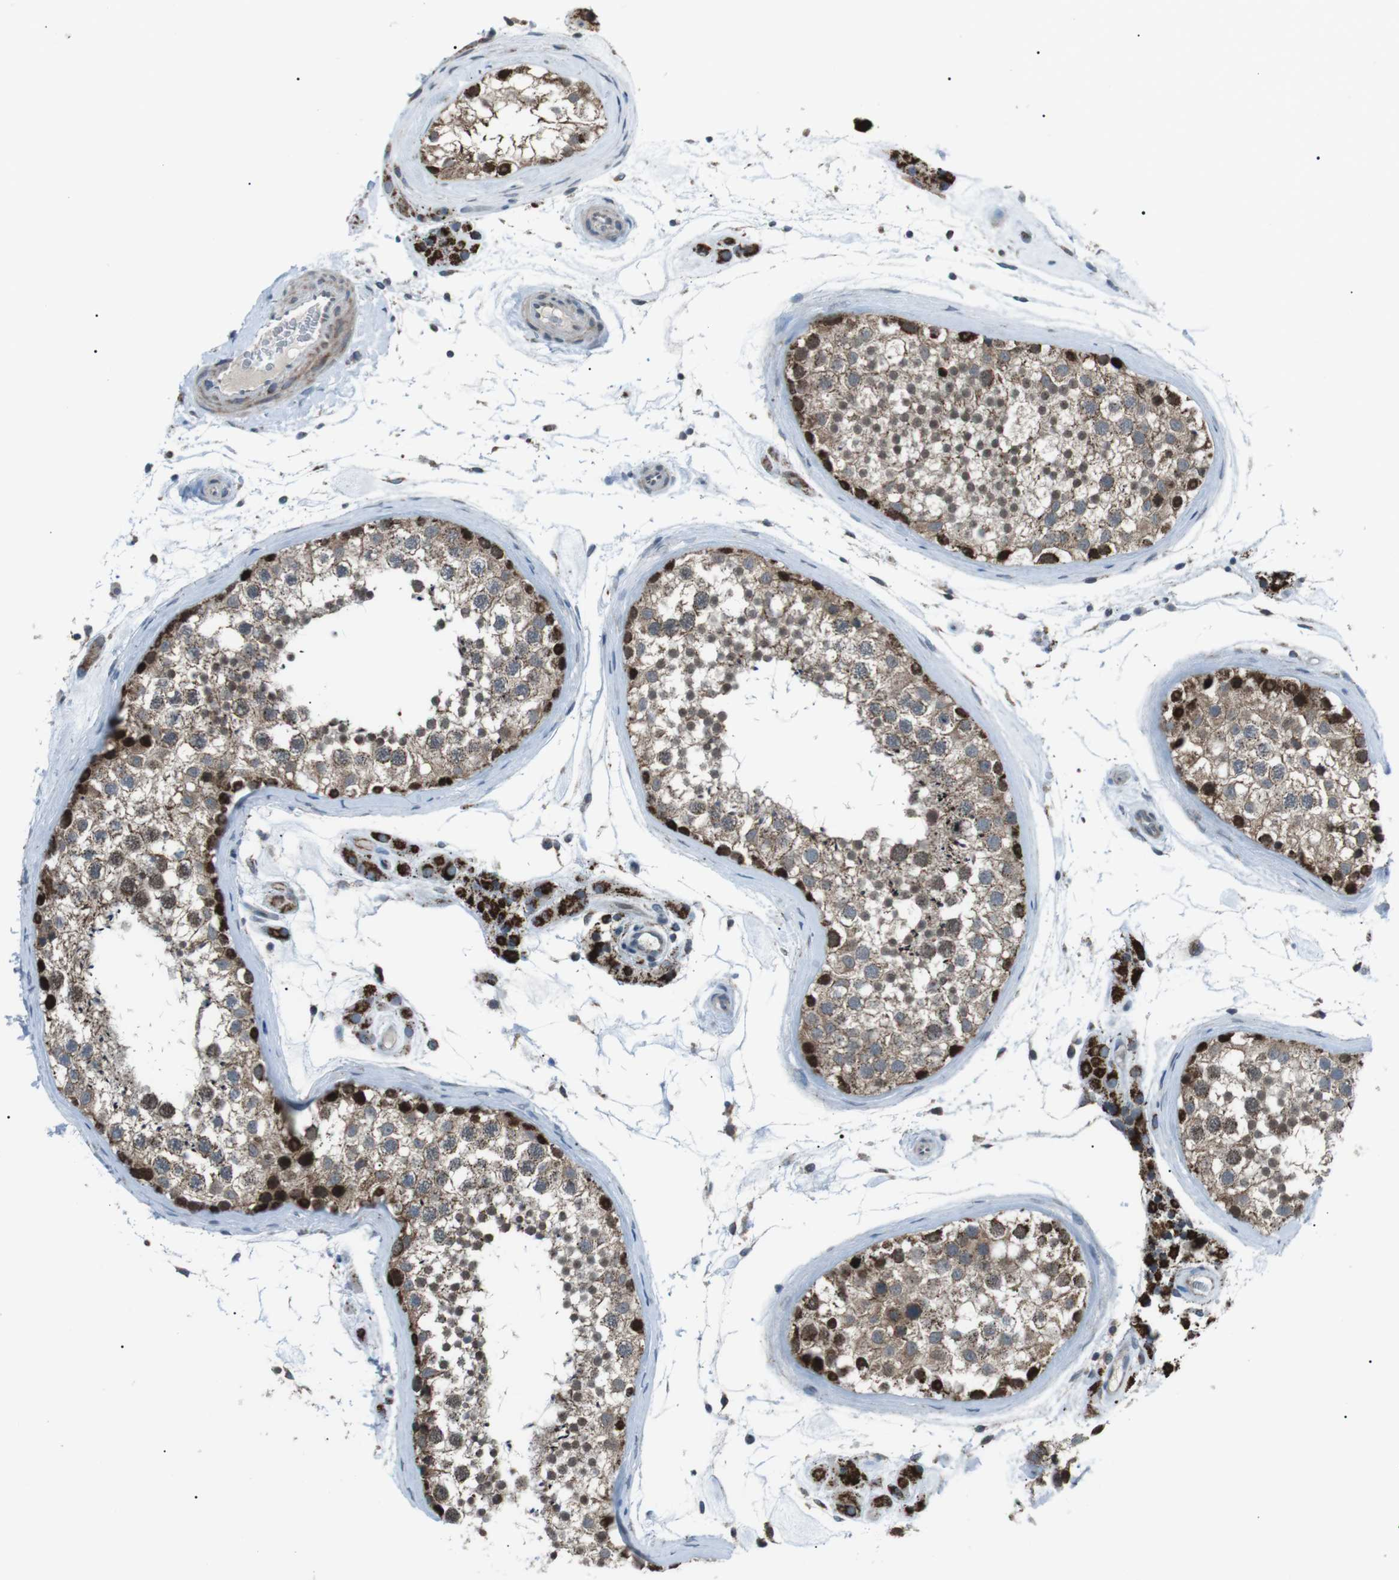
{"staining": {"intensity": "strong", "quantity": "25%-75%", "location": "cytoplasmic/membranous,nuclear"}, "tissue": "testis", "cell_type": "Cells in seminiferous ducts", "image_type": "normal", "snomed": [{"axis": "morphology", "description": "Normal tissue, NOS"}, {"axis": "topography", "description": "Testis"}], "caption": "Cells in seminiferous ducts demonstrate high levels of strong cytoplasmic/membranous,nuclear positivity in about 25%-75% of cells in unremarkable human testis. Using DAB (brown) and hematoxylin (blue) stains, captured at high magnification using brightfield microscopy.", "gene": "ARID5B", "patient": {"sex": "male", "age": 46}}